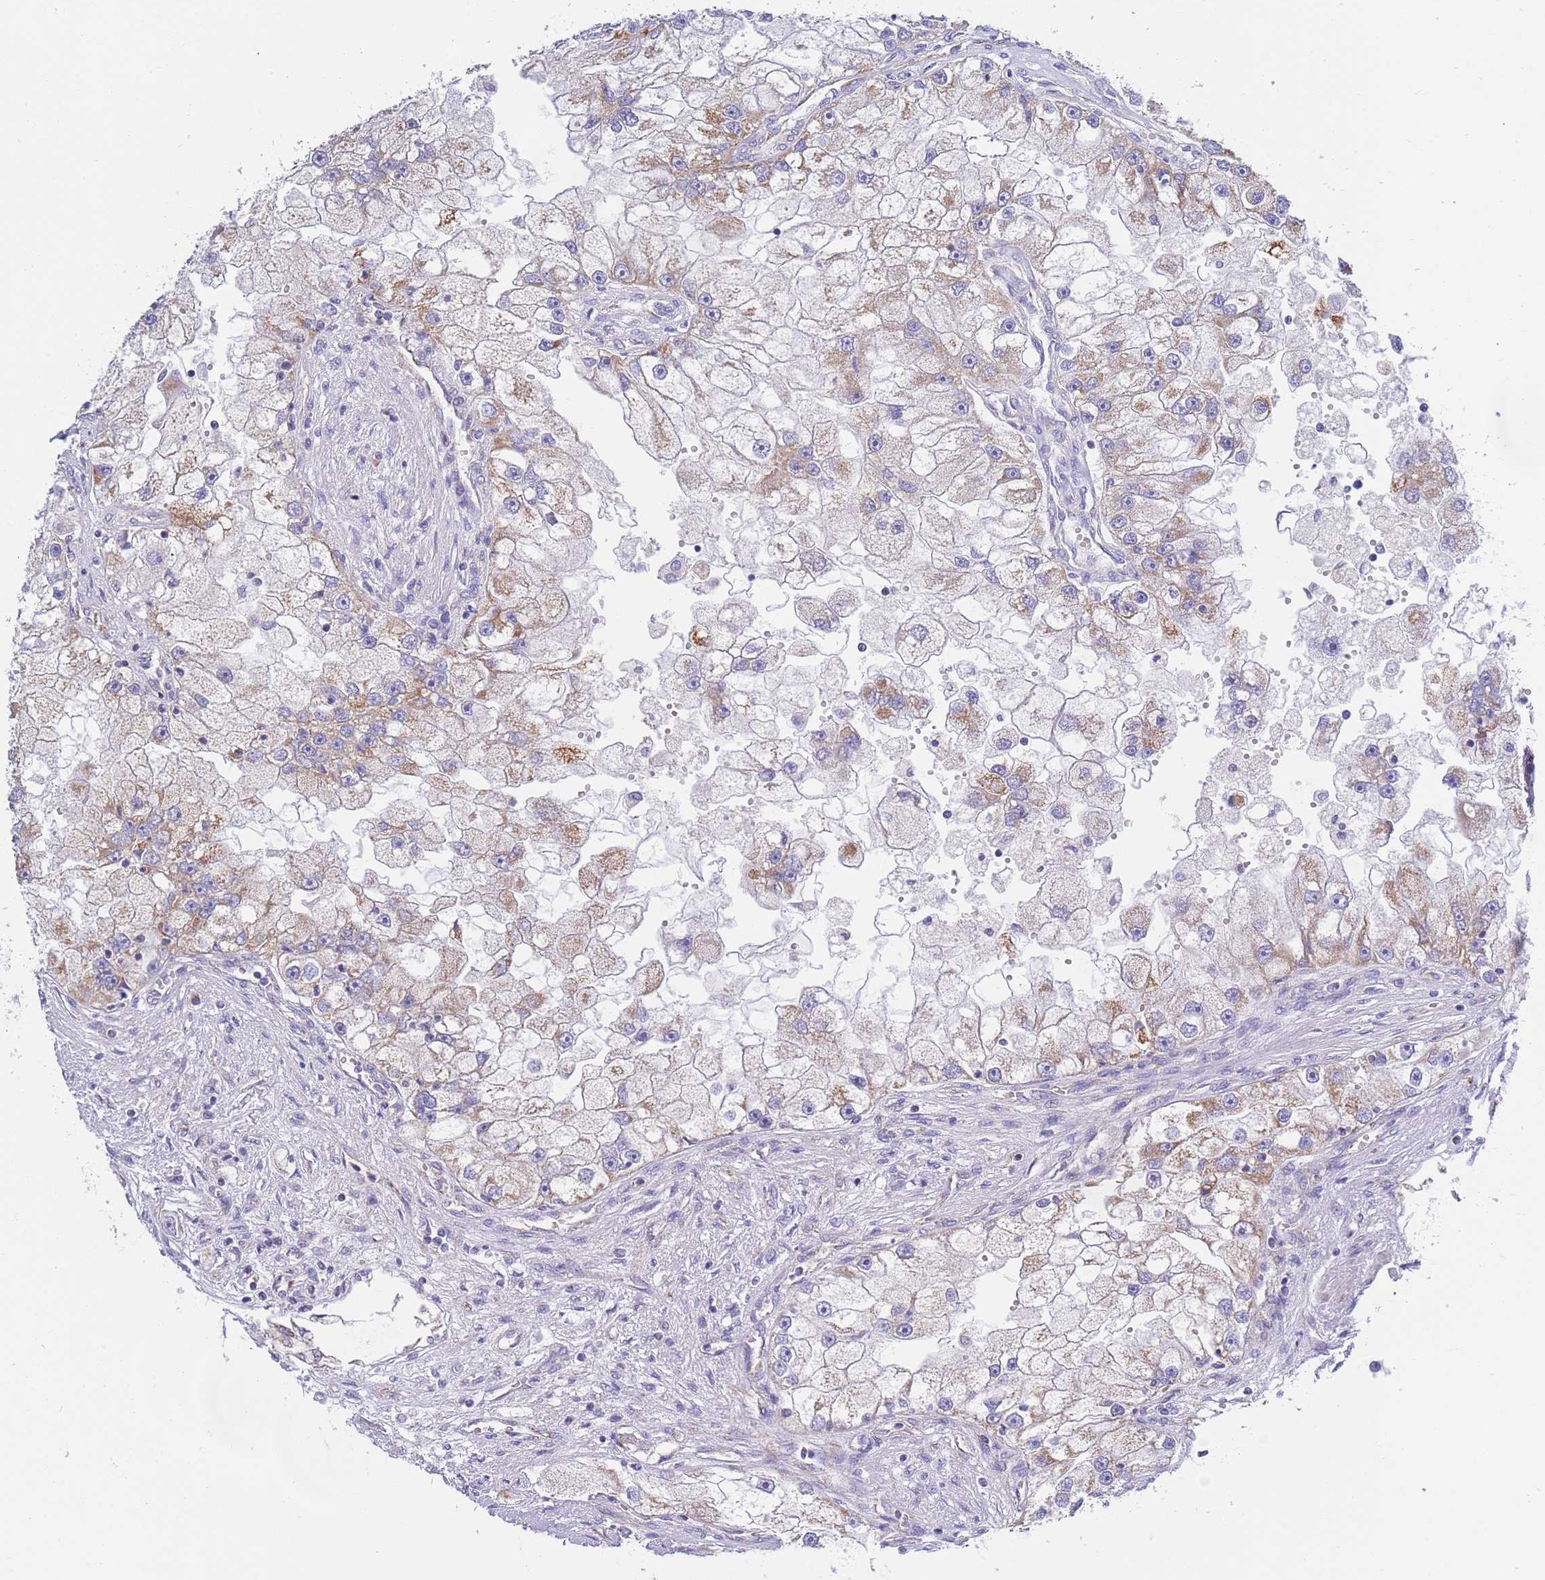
{"staining": {"intensity": "moderate", "quantity": "25%-75%", "location": "cytoplasmic/membranous"}, "tissue": "renal cancer", "cell_type": "Tumor cells", "image_type": "cancer", "snomed": [{"axis": "morphology", "description": "Adenocarcinoma, NOS"}, {"axis": "topography", "description": "Kidney"}], "caption": "IHC (DAB (3,3'-diaminobenzidine)) staining of human renal adenocarcinoma displays moderate cytoplasmic/membranous protein positivity in approximately 25%-75% of tumor cells. The protein of interest is stained brown, and the nuclei are stained in blue (DAB (3,3'-diaminobenzidine) IHC with brightfield microscopy, high magnification).", "gene": "EMC8", "patient": {"sex": "male", "age": 63}}